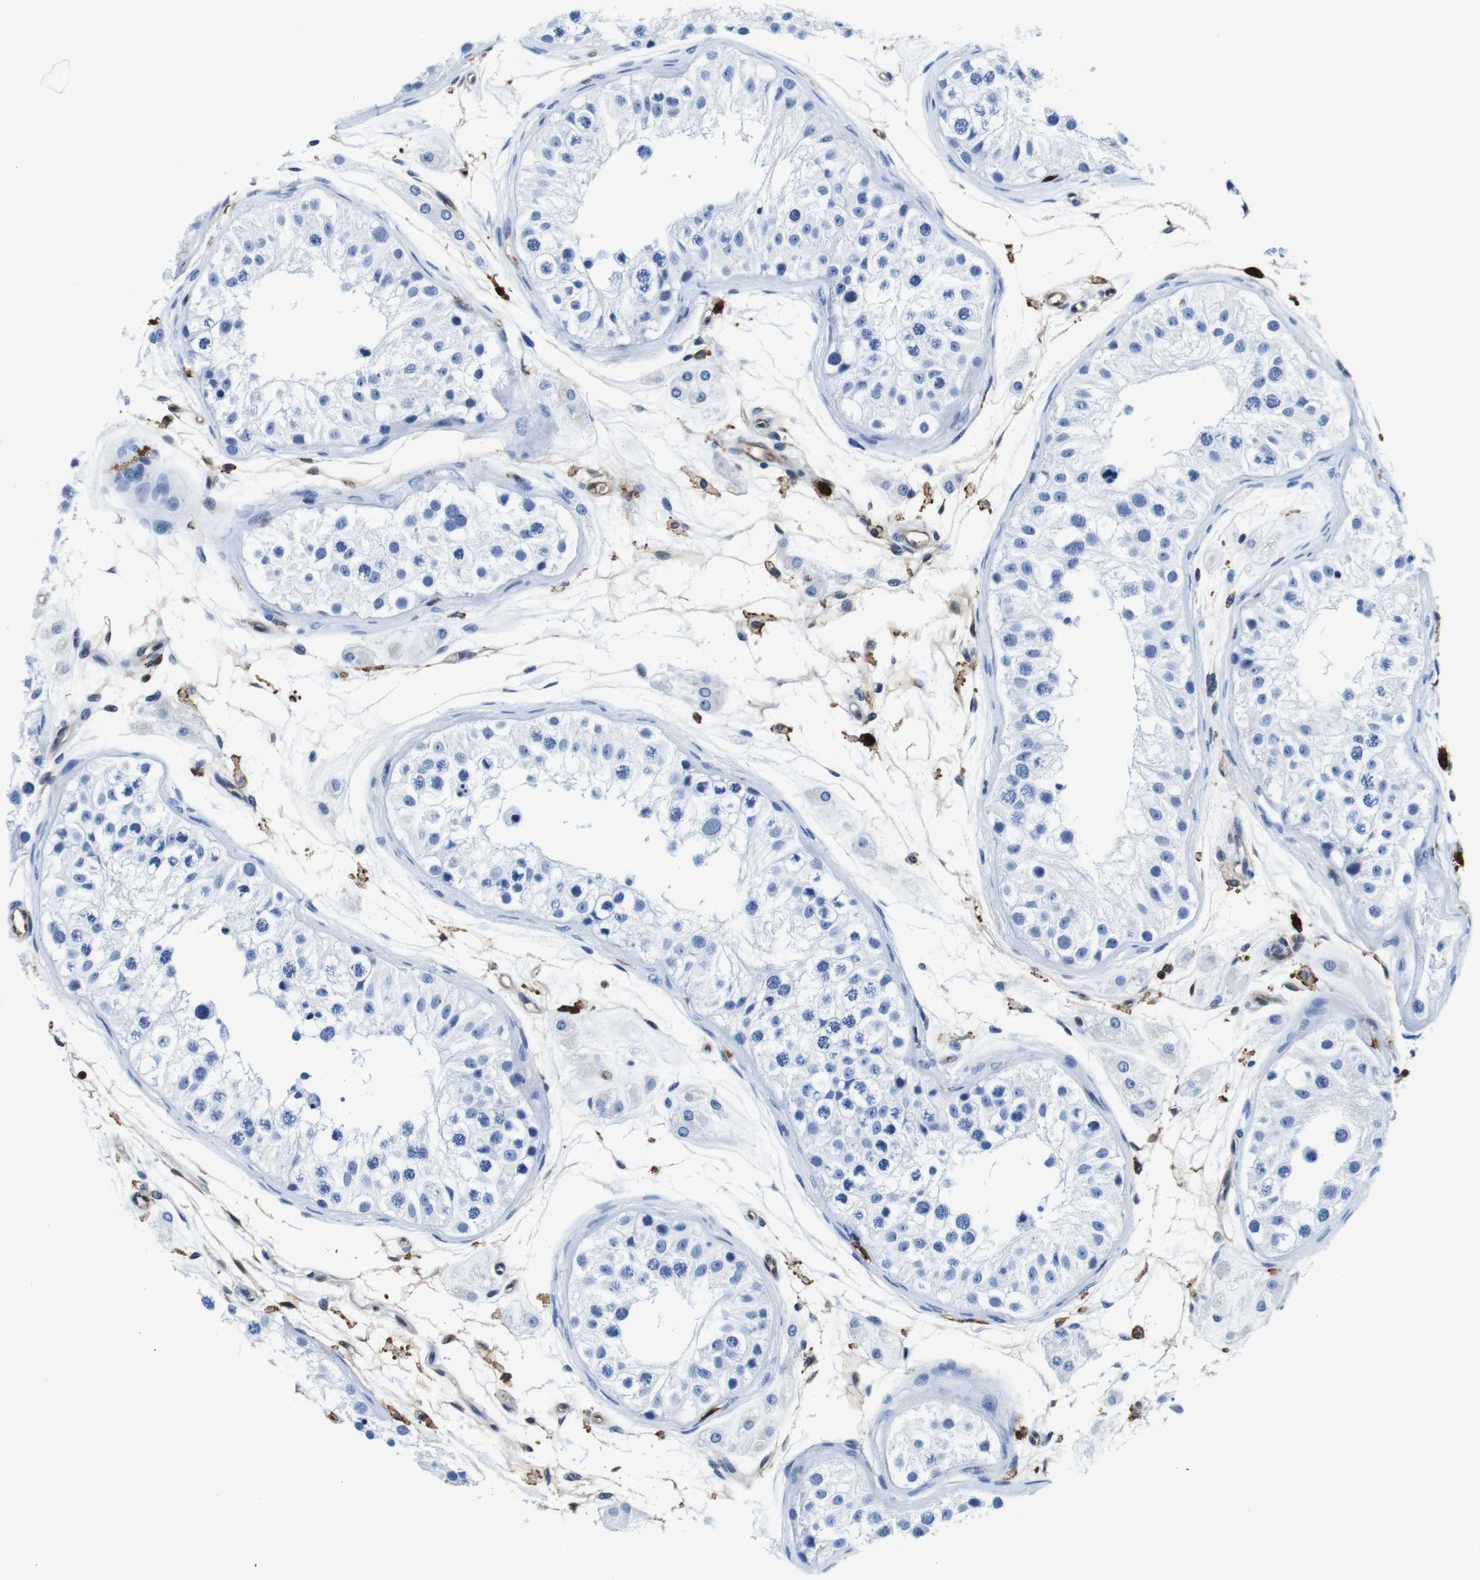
{"staining": {"intensity": "negative", "quantity": "none", "location": "none"}, "tissue": "testis", "cell_type": "Cells in seminiferous ducts", "image_type": "normal", "snomed": [{"axis": "morphology", "description": "Normal tissue, NOS"}, {"axis": "morphology", "description": "Adenocarcinoma, metastatic, NOS"}, {"axis": "topography", "description": "Testis"}], "caption": "Immunohistochemical staining of unremarkable testis reveals no significant positivity in cells in seminiferous ducts. Nuclei are stained in blue.", "gene": "ANXA1", "patient": {"sex": "male", "age": 26}}